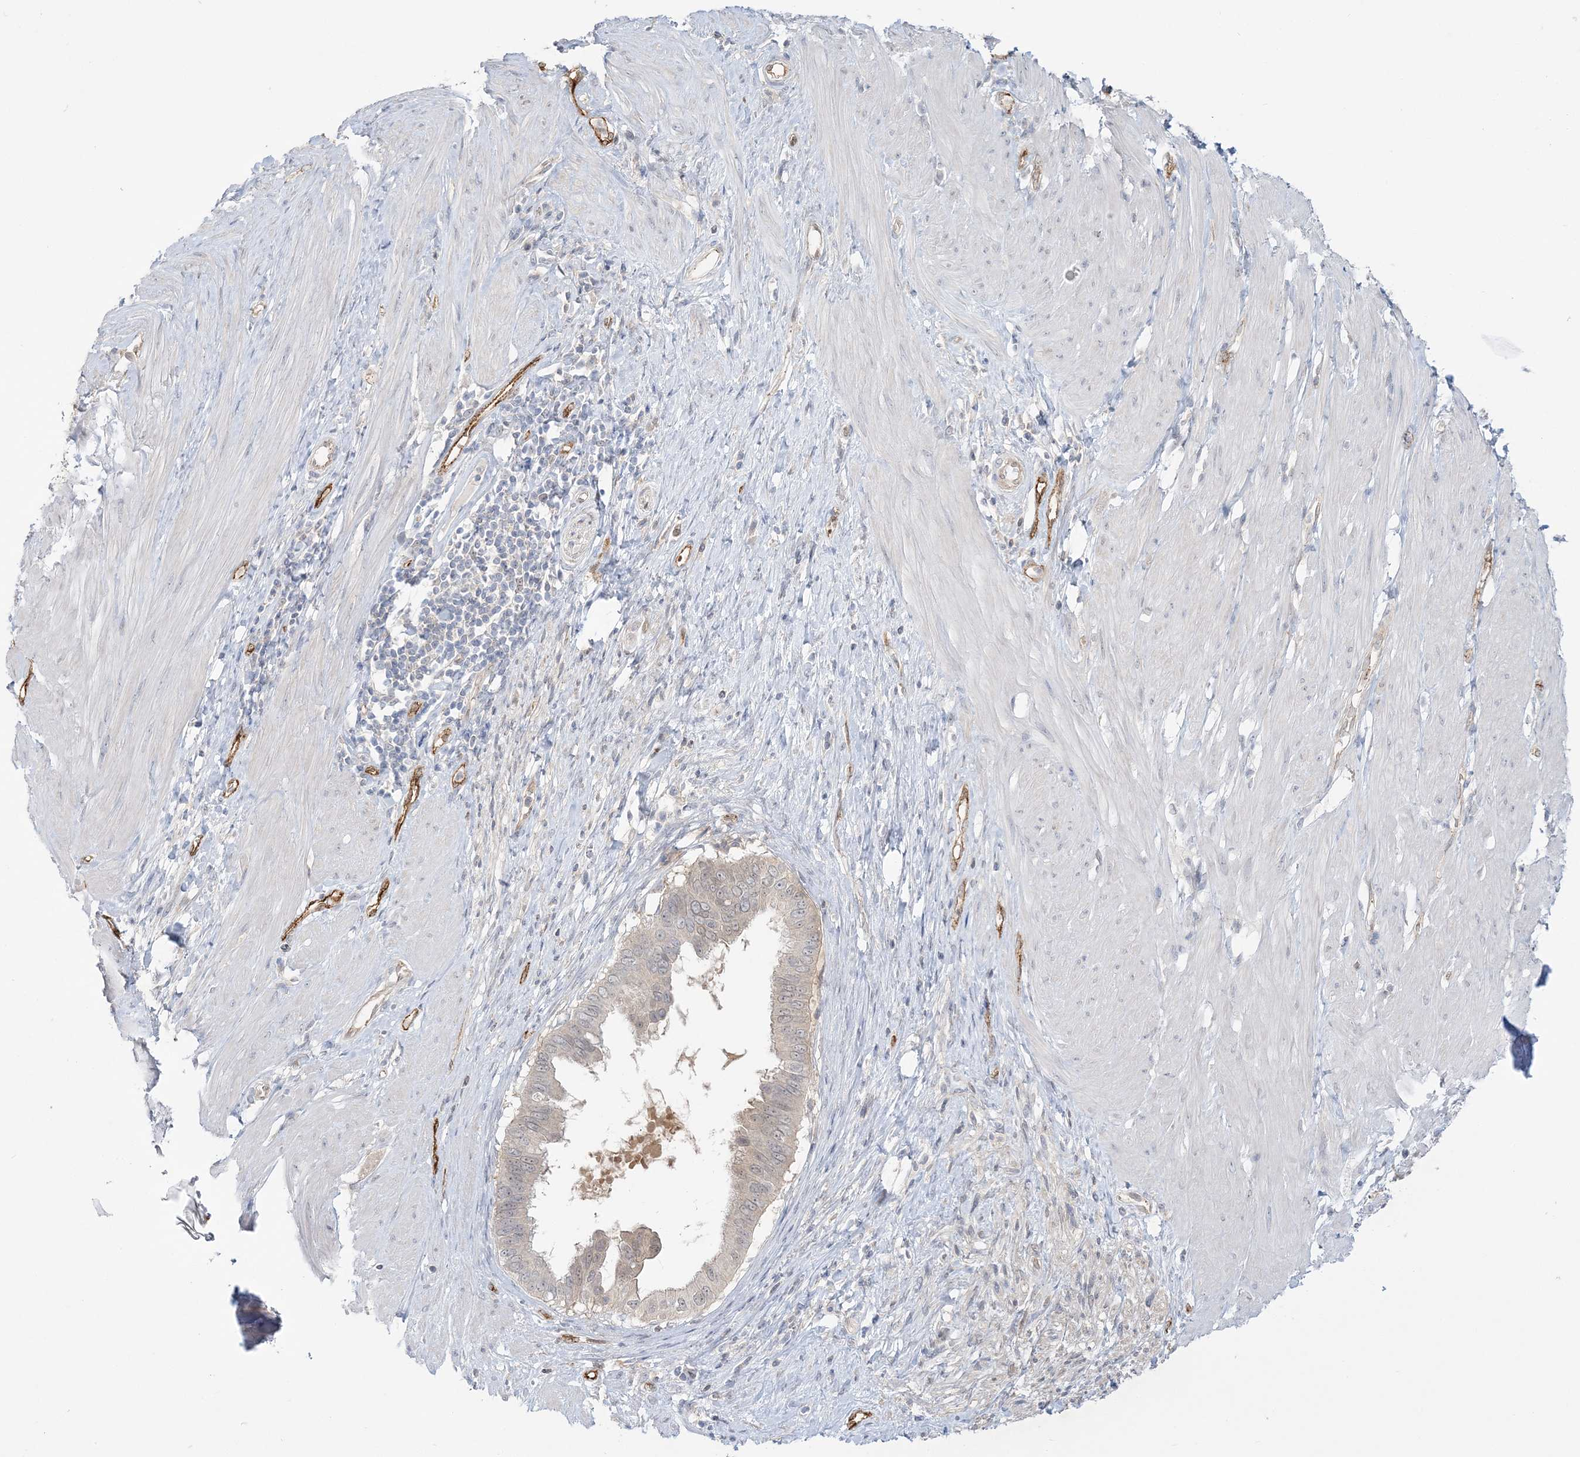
{"staining": {"intensity": "moderate", "quantity": "25%-75%", "location": "cytoplasmic/membranous"}, "tissue": "pancreatic cancer", "cell_type": "Tumor cells", "image_type": "cancer", "snomed": [{"axis": "morphology", "description": "Adenocarcinoma, NOS"}, {"axis": "topography", "description": "Pancreas"}], "caption": "This is an image of IHC staining of pancreatic adenocarcinoma, which shows moderate staining in the cytoplasmic/membranous of tumor cells.", "gene": "INPP1", "patient": {"sex": "female", "age": 56}}